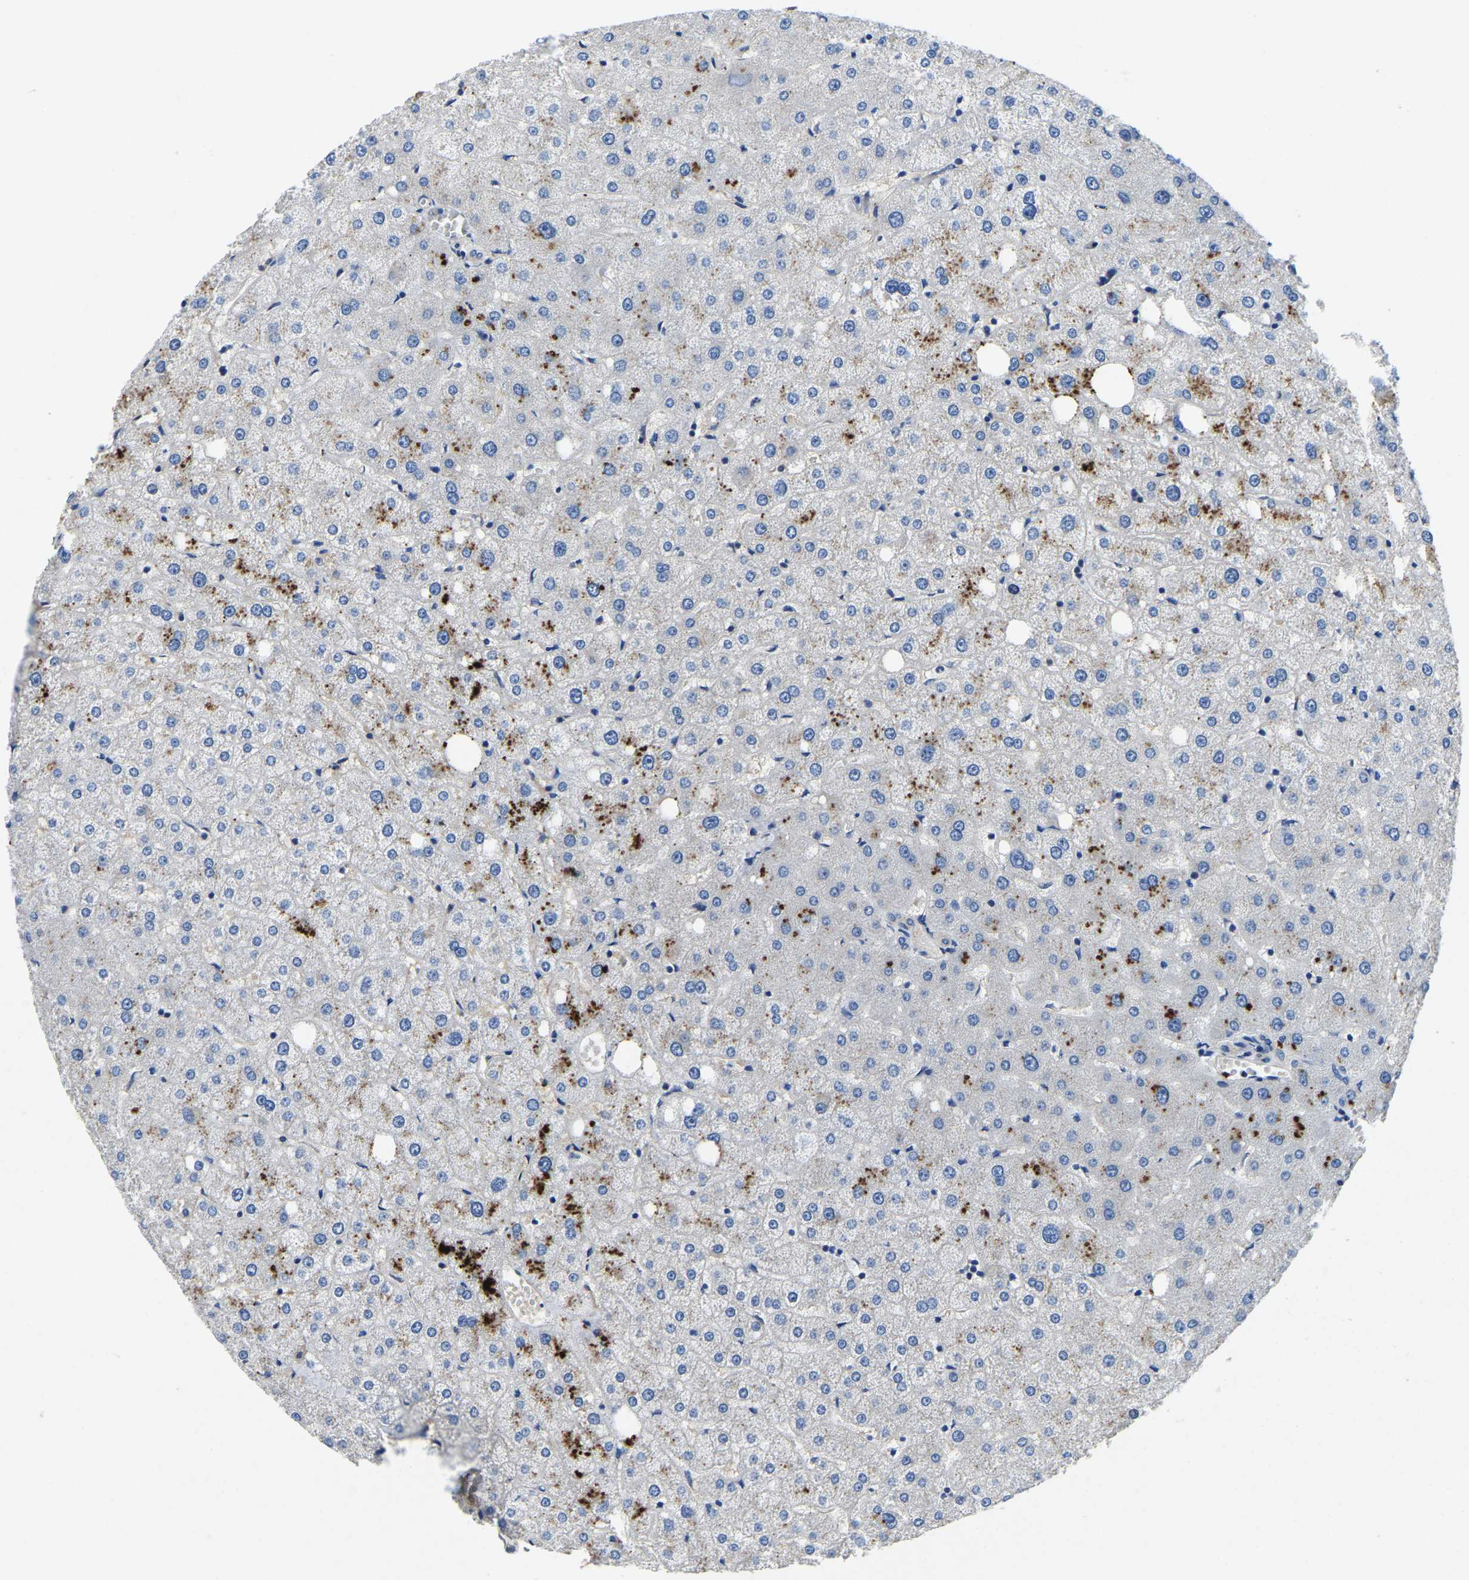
{"staining": {"intensity": "negative", "quantity": "none", "location": "none"}, "tissue": "liver", "cell_type": "Cholangiocytes", "image_type": "normal", "snomed": [{"axis": "morphology", "description": "Normal tissue, NOS"}, {"axis": "topography", "description": "Liver"}], "caption": "Micrograph shows no protein expression in cholangiocytes of unremarkable liver.", "gene": "STAT2", "patient": {"sex": "male", "age": 73}}